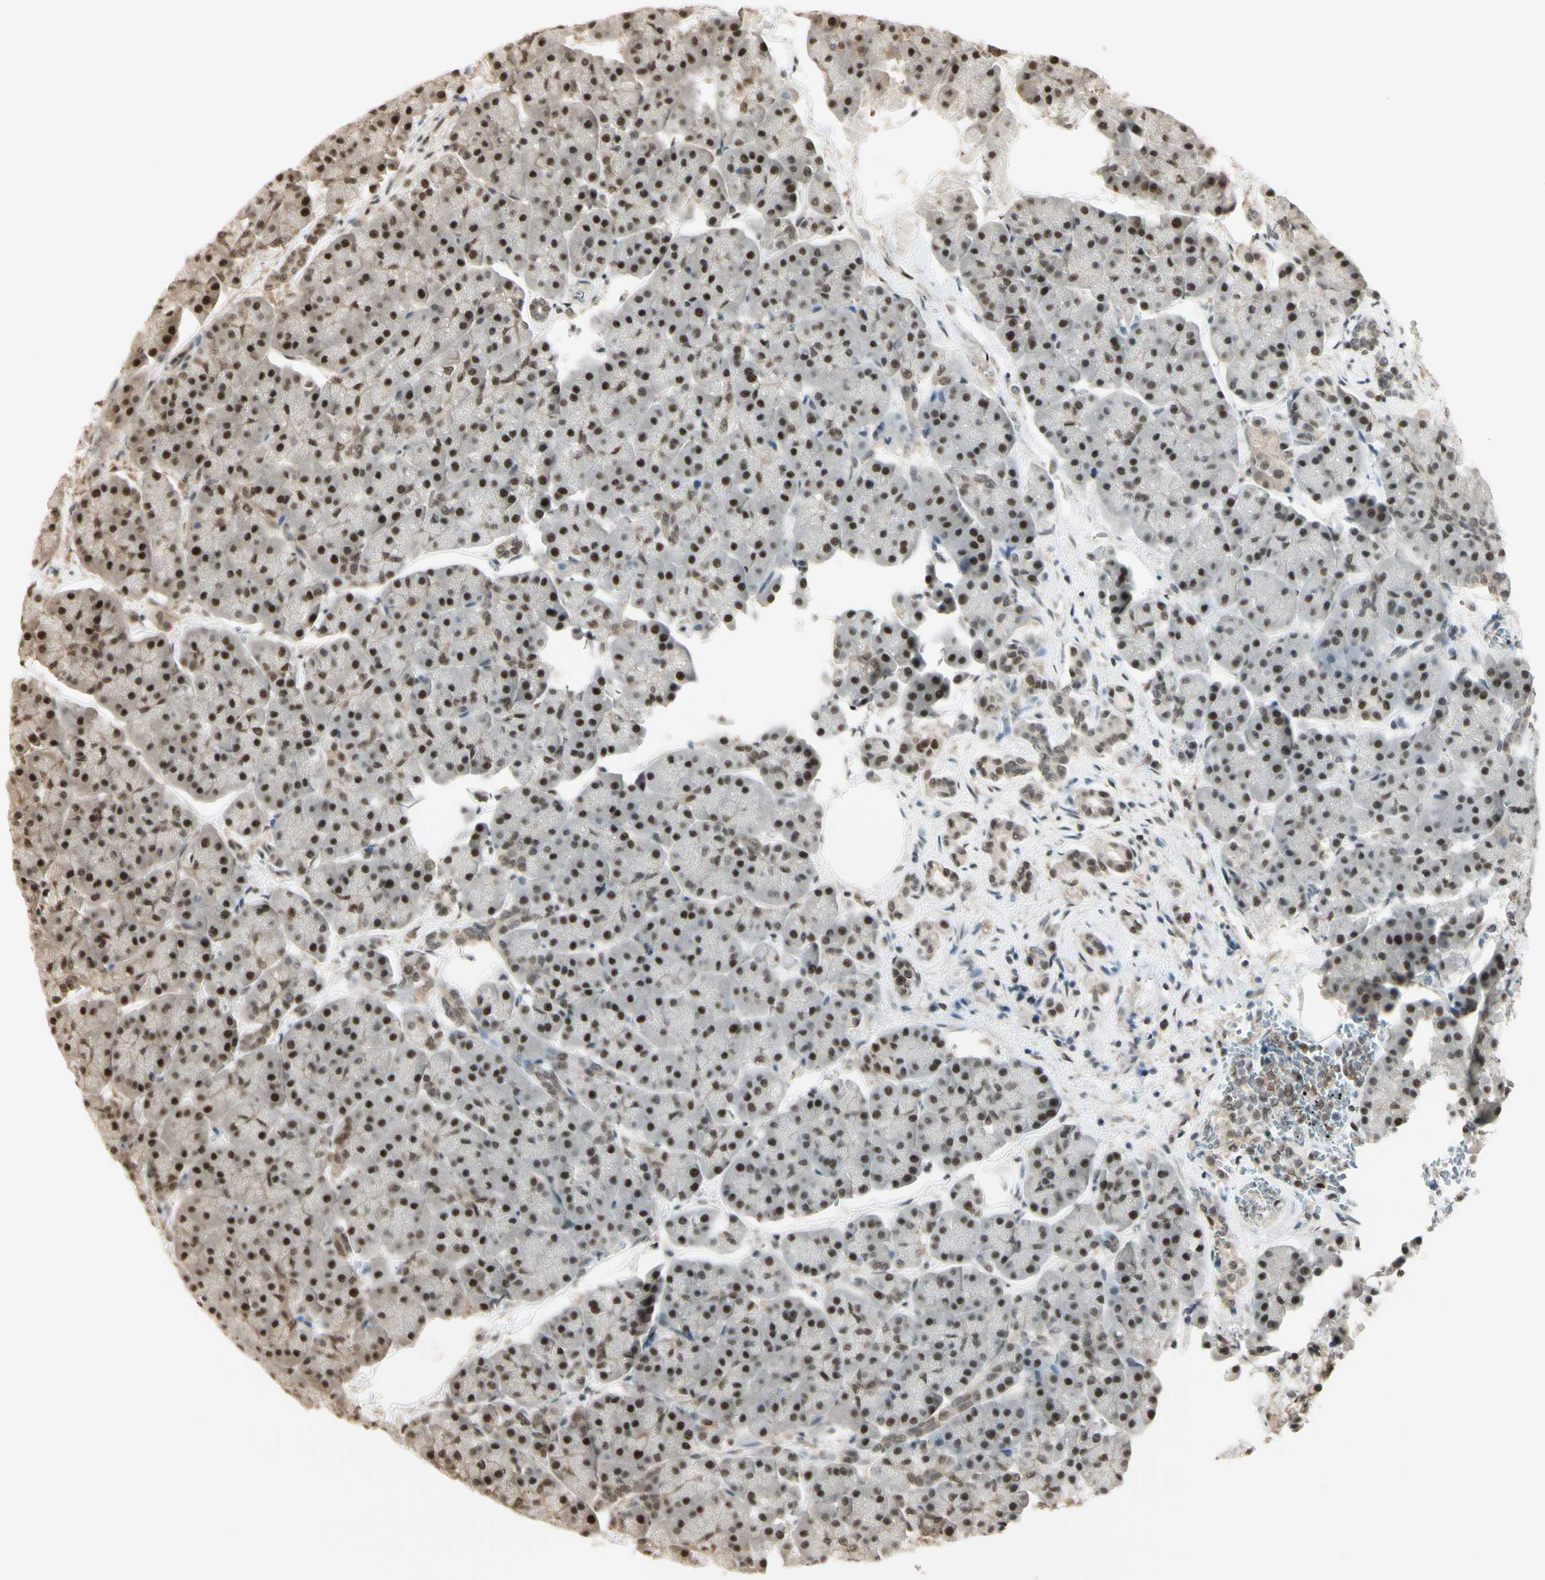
{"staining": {"intensity": "strong", "quantity": ">75%", "location": "nuclear"}, "tissue": "pancreas", "cell_type": "Exocrine glandular cells", "image_type": "normal", "snomed": [{"axis": "morphology", "description": "Normal tissue, NOS"}, {"axis": "topography", "description": "Pancreas"}], "caption": "IHC staining of normal pancreas, which demonstrates high levels of strong nuclear positivity in approximately >75% of exocrine glandular cells indicating strong nuclear protein expression. The staining was performed using DAB (3,3'-diaminobenzidine) (brown) for protein detection and nuclei were counterstained in hematoxylin (blue).", "gene": "HSF1", "patient": {"sex": "female", "age": 70}}